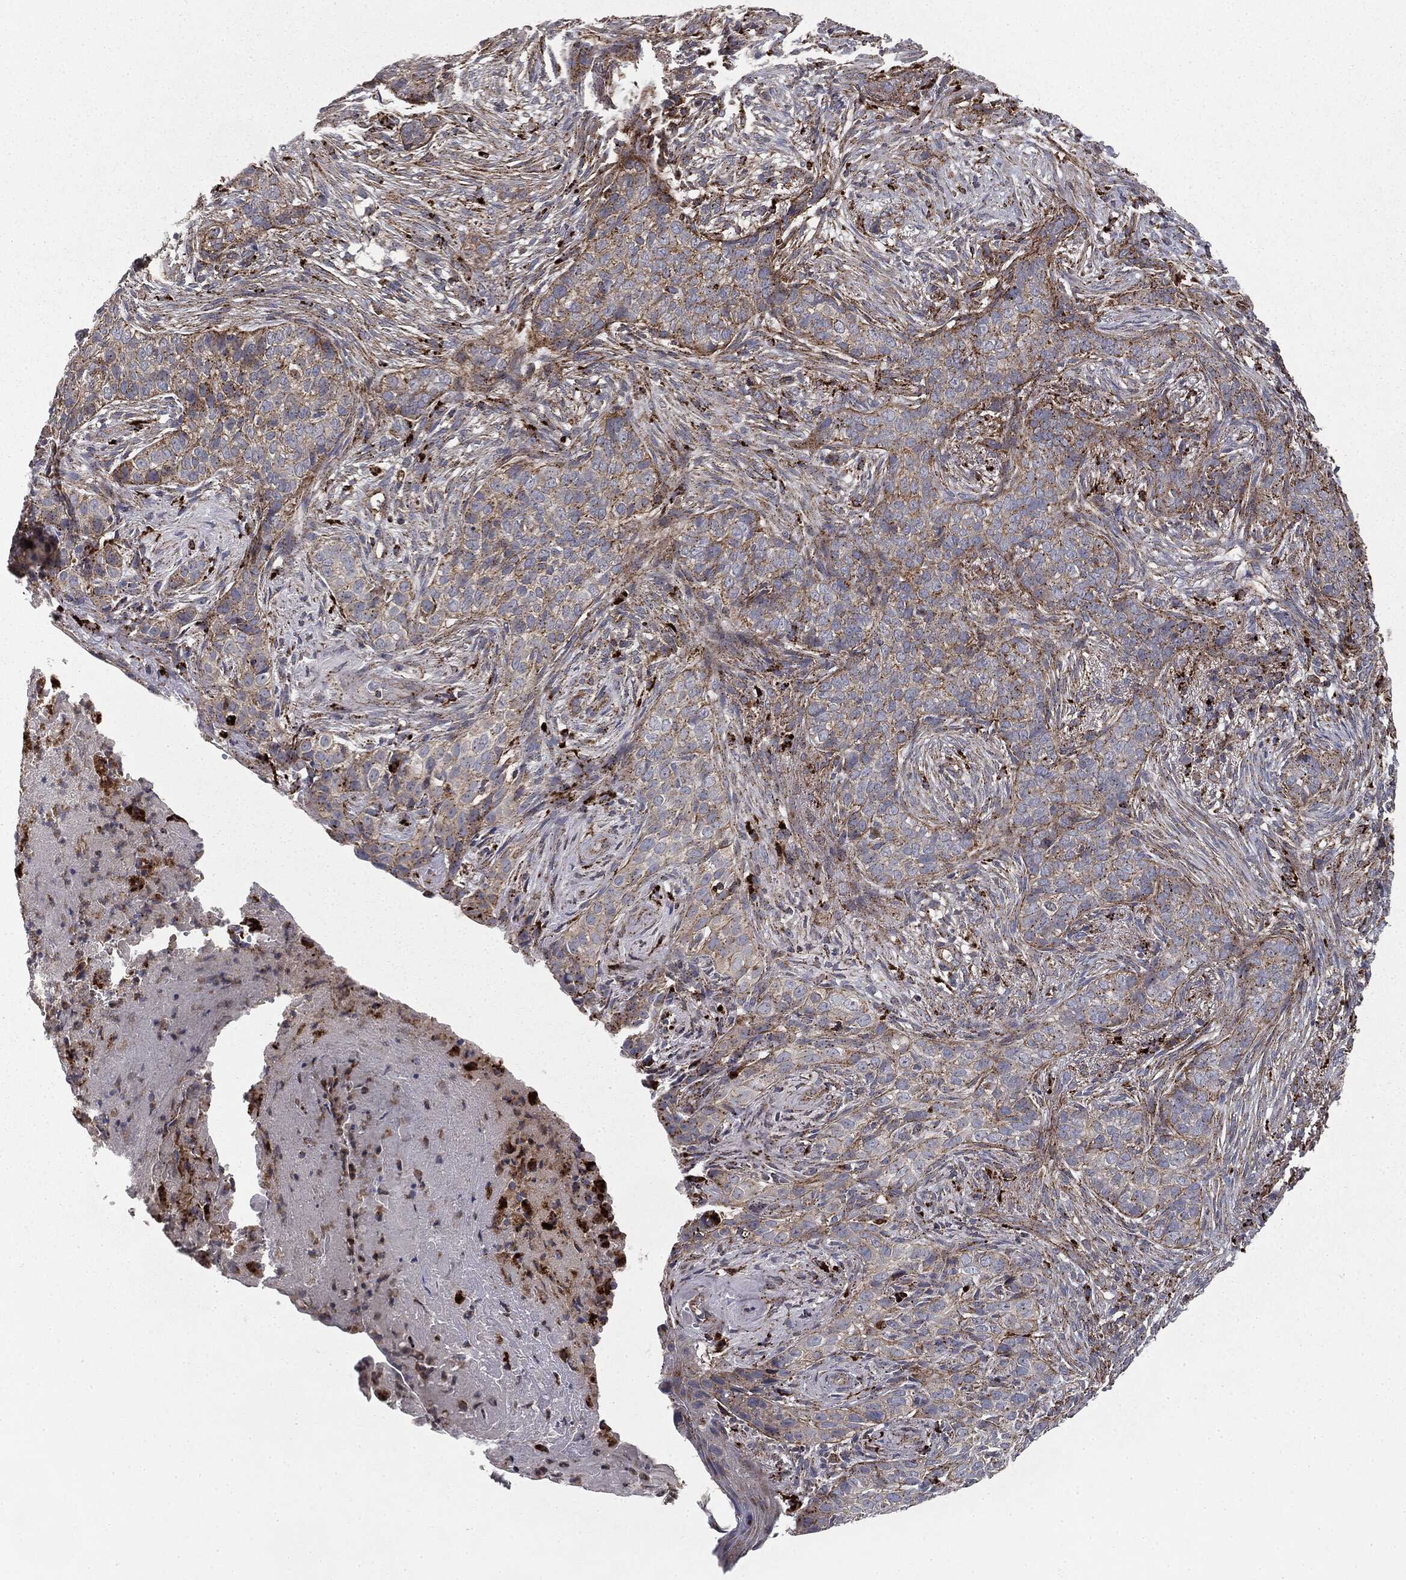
{"staining": {"intensity": "moderate", "quantity": "<25%", "location": "cytoplasmic/membranous"}, "tissue": "skin cancer", "cell_type": "Tumor cells", "image_type": "cancer", "snomed": [{"axis": "morphology", "description": "Squamous cell carcinoma, NOS"}, {"axis": "topography", "description": "Skin"}], "caption": "Protein staining demonstrates moderate cytoplasmic/membranous positivity in about <25% of tumor cells in squamous cell carcinoma (skin).", "gene": "CTSA", "patient": {"sex": "male", "age": 88}}